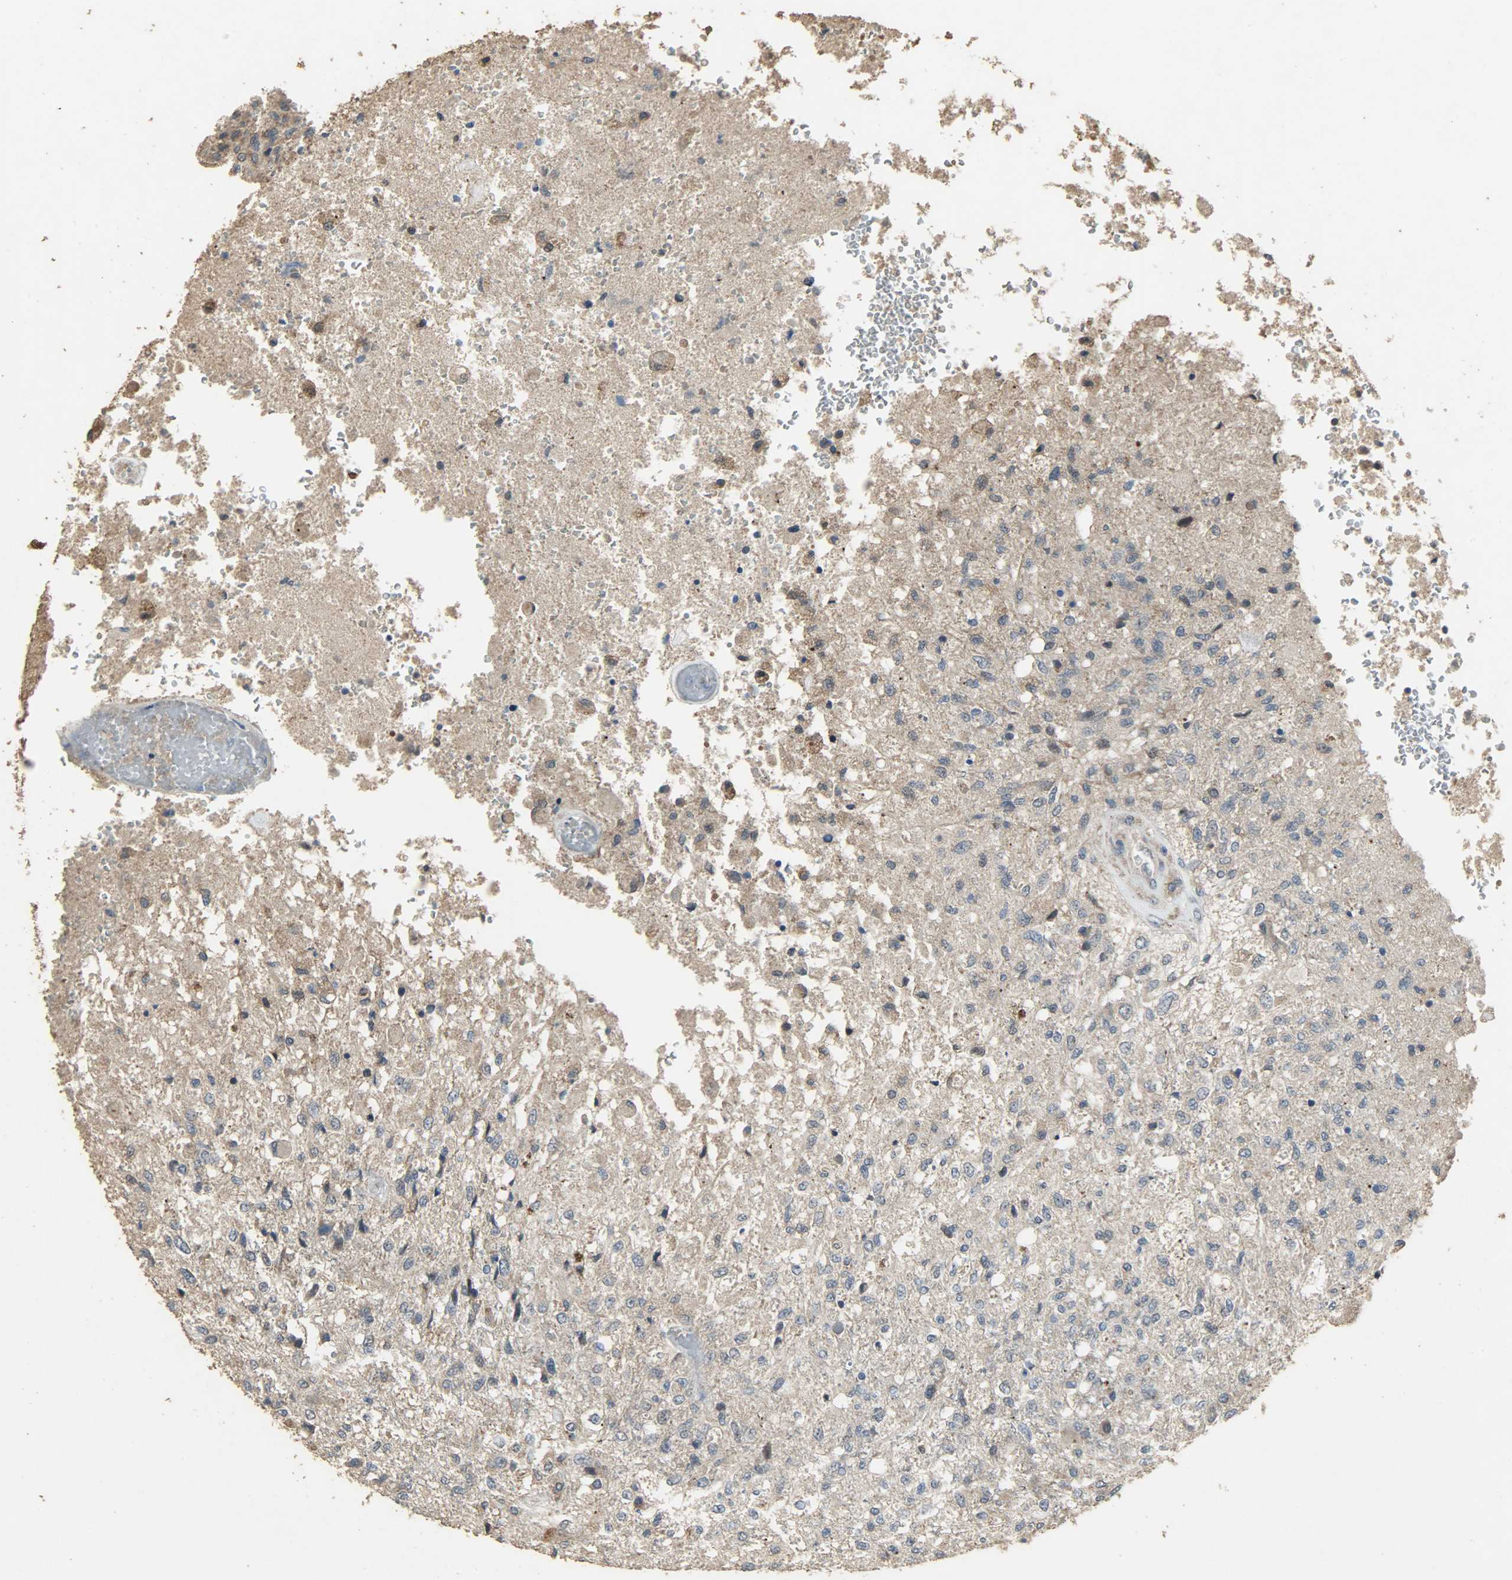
{"staining": {"intensity": "weak", "quantity": ">75%", "location": "cytoplasmic/membranous"}, "tissue": "glioma", "cell_type": "Tumor cells", "image_type": "cancer", "snomed": [{"axis": "morphology", "description": "Normal tissue, NOS"}, {"axis": "morphology", "description": "Glioma, malignant, High grade"}, {"axis": "topography", "description": "Cerebral cortex"}], "caption": "Protein expression analysis of glioma demonstrates weak cytoplasmic/membranous positivity in approximately >75% of tumor cells.", "gene": "CDKN2C", "patient": {"sex": "male", "age": 77}}